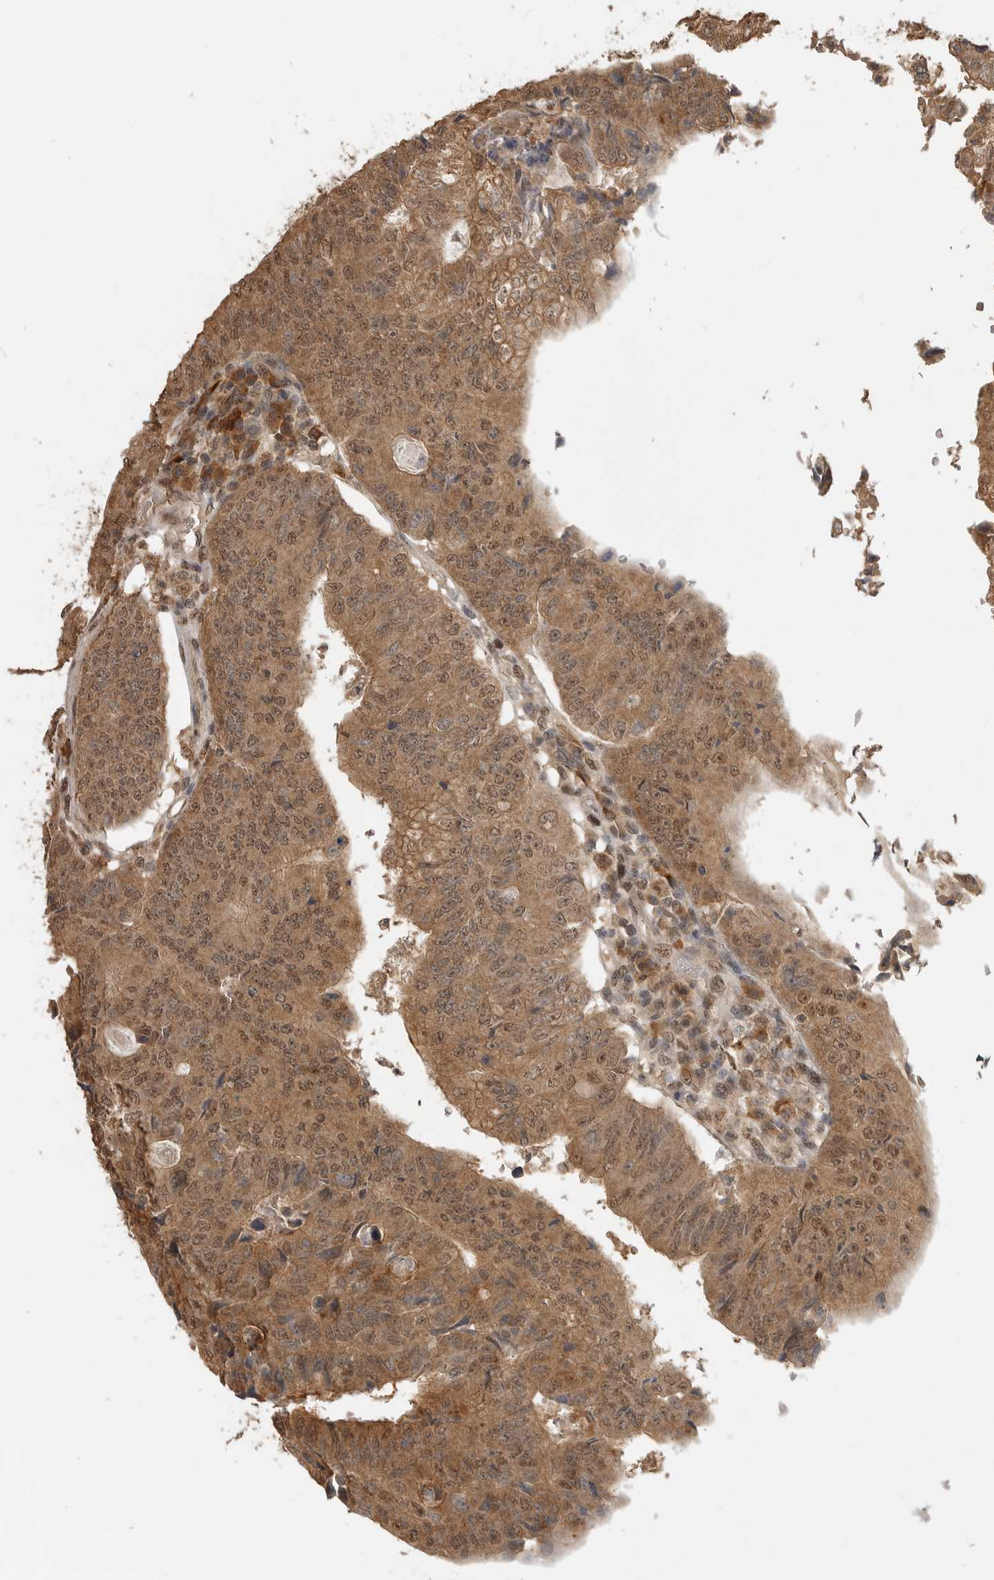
{"staining": {"intensity": "moderate", "quantity": ">75%", "location": "cytoplasmic/membranous,nuclear"}, "tissue": "colorectal cancer", "cell_type": "Tumor cells", "image_type": "cancer", "snomed": [{"axis": "morphology", "description": "Adenocarcinoma, NOS"}, {"axis": "topography", "description": "Colon"}], "caption": "Colorectal cancer stained with immunohistochemistry (IHC) reveals moderate cytoplasmic/membranous and nuclear staining in approximately >75% of tumor cells.", "gene": "ASPSCR1", "patient": {"sex": "female", "age": 67}}